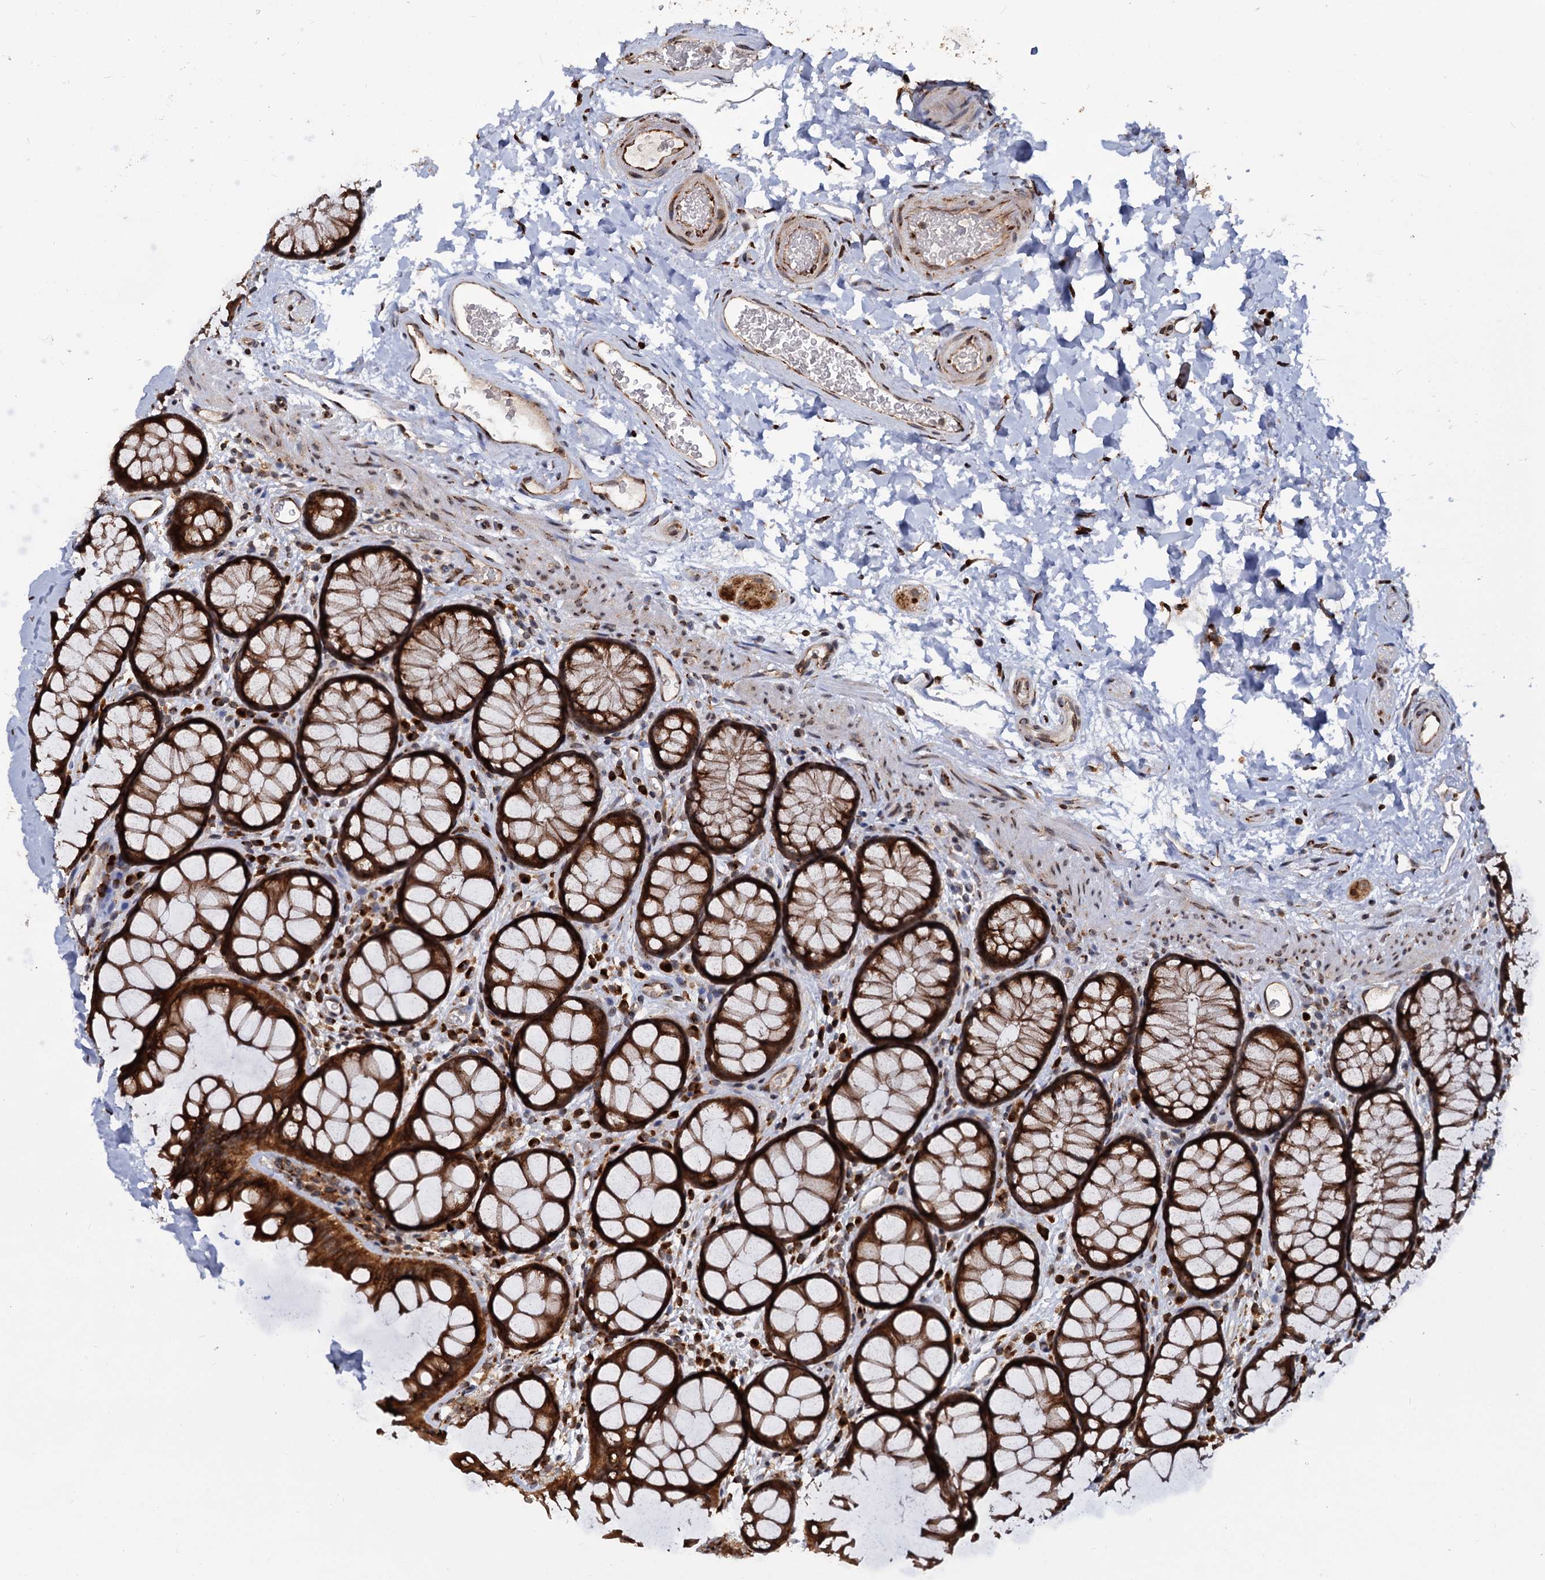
{"staining": {"intensity": "strong", "quantity": "25%-75%", "location": "cytoplasmic/membranous,nuclear"}, "tissue": "colon", "cell_type": "Endothelial cells", "image_type": "normal", "snomed": [{"axis": "morphology", "description": "Normal tissue, NOS"}, {"axis": "topography", "description": "Colon"}], "caption": "A high amount of strong cytoplasmic/membranous,nuclear staining is appreciated in approximately 25%-75% of endothelial cells in normal colon. (IHC, brightfield microscopy, high magnification).", "gene": "SAAL1", "patient": {"sex": "female", "age": 82}}